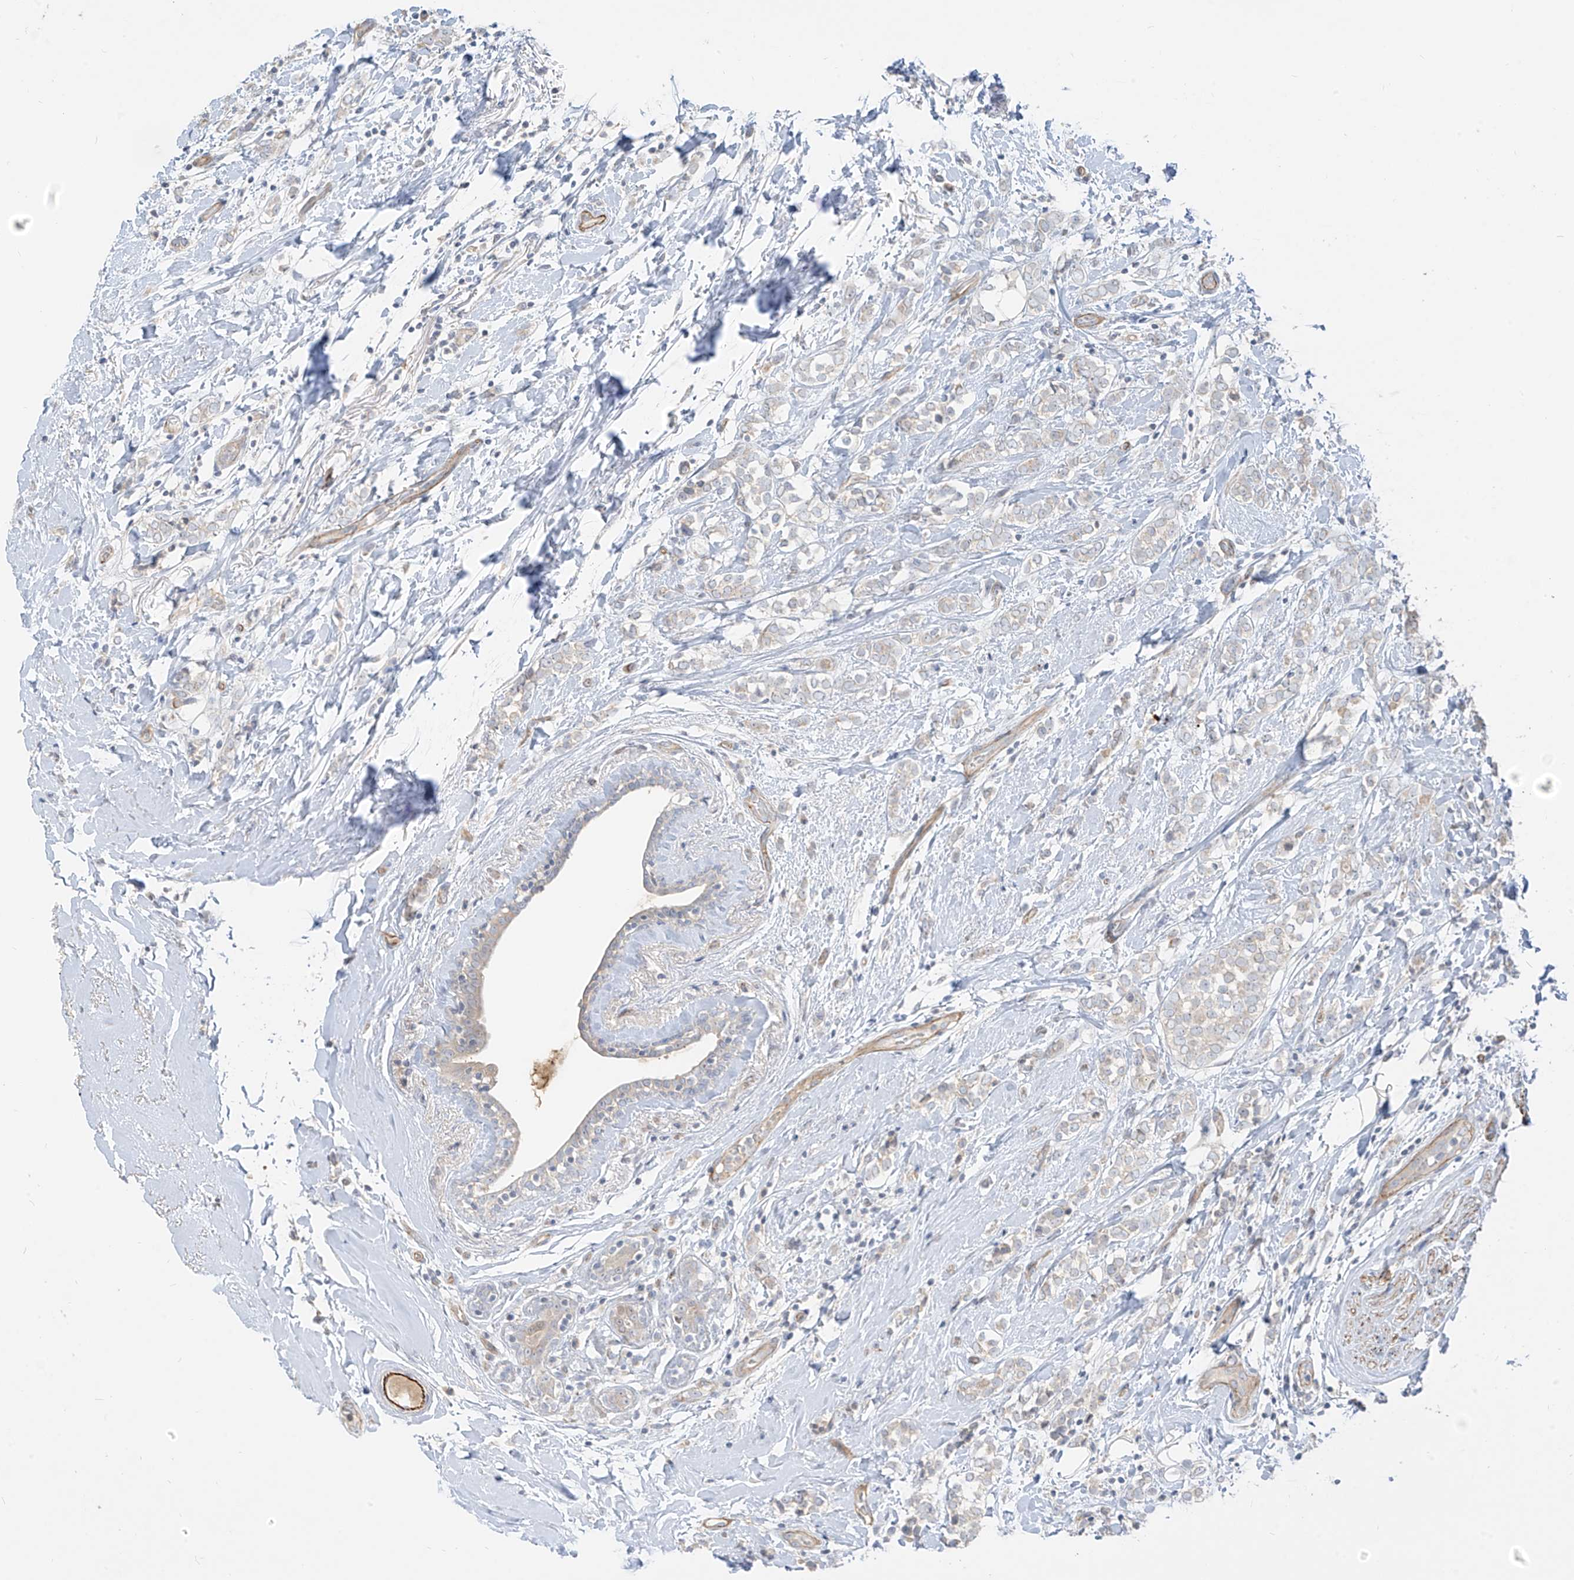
{"staining": {"intensity": "negative", "quantity": "none", "location": "none"}, "tissue": "breast cancer", "cell_type": "Tumor cells", "image_type": "cancer", "snomed": [{"axis": "morphology", "description": "Normal tissue, NOS"}, {"axis": "morphology", "description": "Lobular carcinoma"}, {"axis": "topography", "description": "Breast"}], "caption": "Immunohistochemistry (IHC) of breast cancer (lobular carcinoma) reveals no staining in tumor cells.", "gene": "C2orf42", "patient": {"sex": "female", "age": 47}}